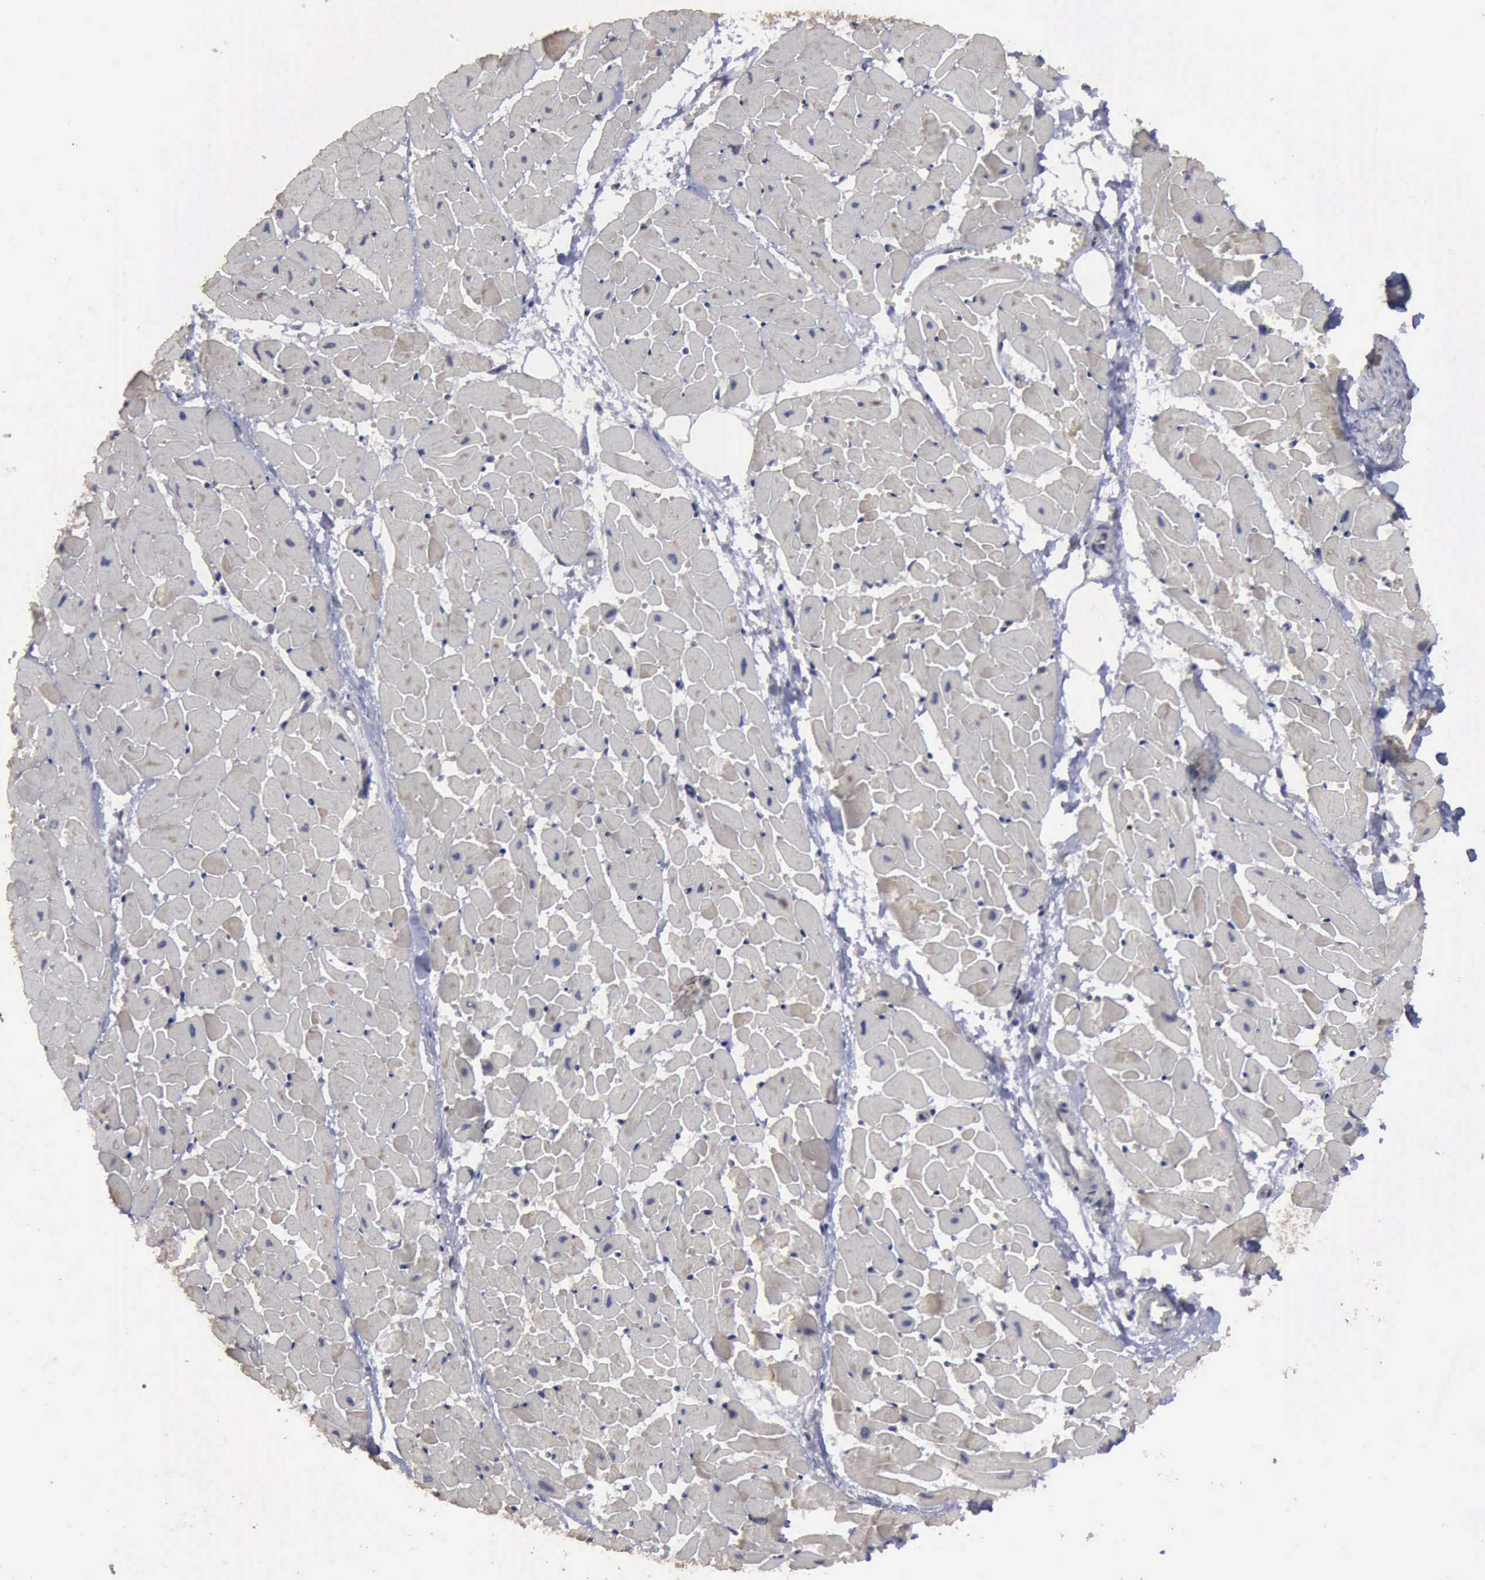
{"staining": {"intensity": "negative", "quantity": "none", "location": "none"}, "tissue": "heart muscle", "cell_type": "Cardiomyocytes", "image_type": "normal", "snomed": [{"axis": "morphology", "description": "Normal tissue, NOS"}, {"axis": "topography", "description": "Heart"}], "caption": "A micrograph of heart muscle stained for a protein reveals no brown staining in cardiomyocytes. (Brightfield microscopy of DAB (3,3'-diaminobenzidine) immunohistochemistry (IHC) at high magnification).", "gene": "CRKL", "patient": {"sex": "female", "age": 19}}